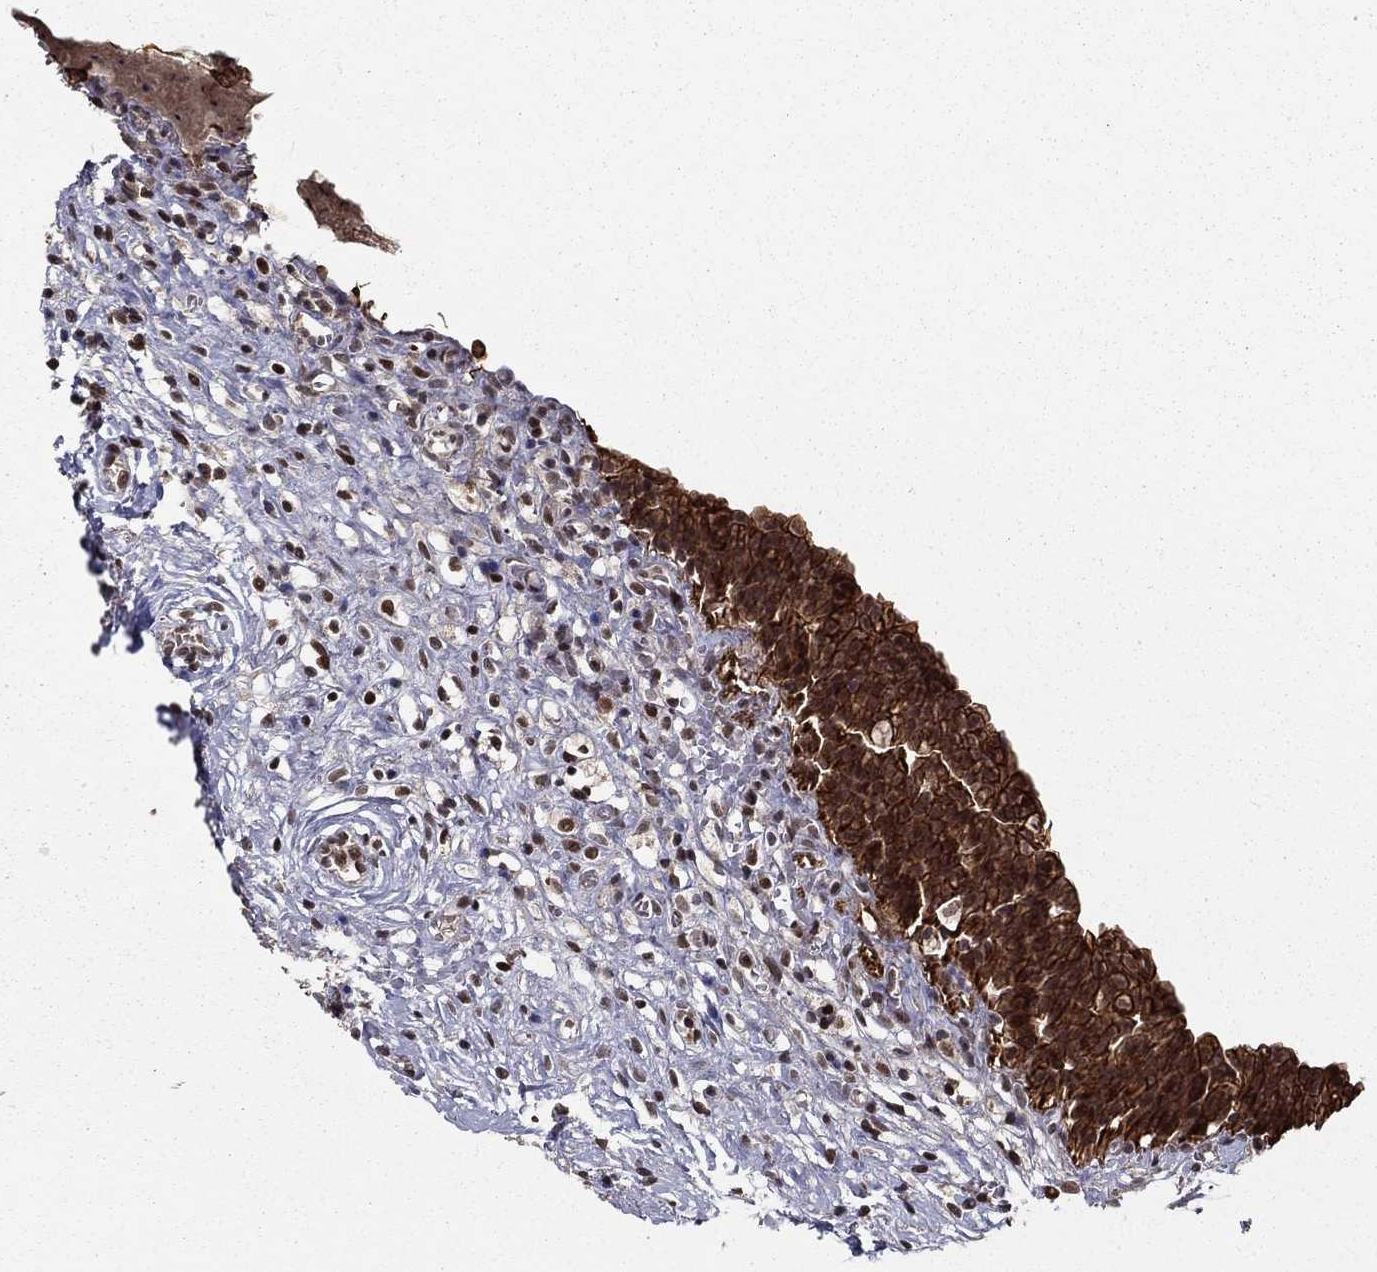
{"staining": {"intensity": "strong", "quantity": ">75%", "location": "cytoplasmic/membranous"}, "tissue": "urinary bladder", "cell_type": "Urothelial cells", "image_type": "normal", "snomed": [{"axis": "morphology", "description": "Normal tissue, NOS"}, {"axis": "topography", "description": "Urinary bladder"}], "caption": "The immunohistochemical stain labels strong cytoplasmic/membranous positivity in urothelial cells of normal urinary bladder.", "gene": "CDCA7L", "patient": {"sex": "male", "age": 76}}